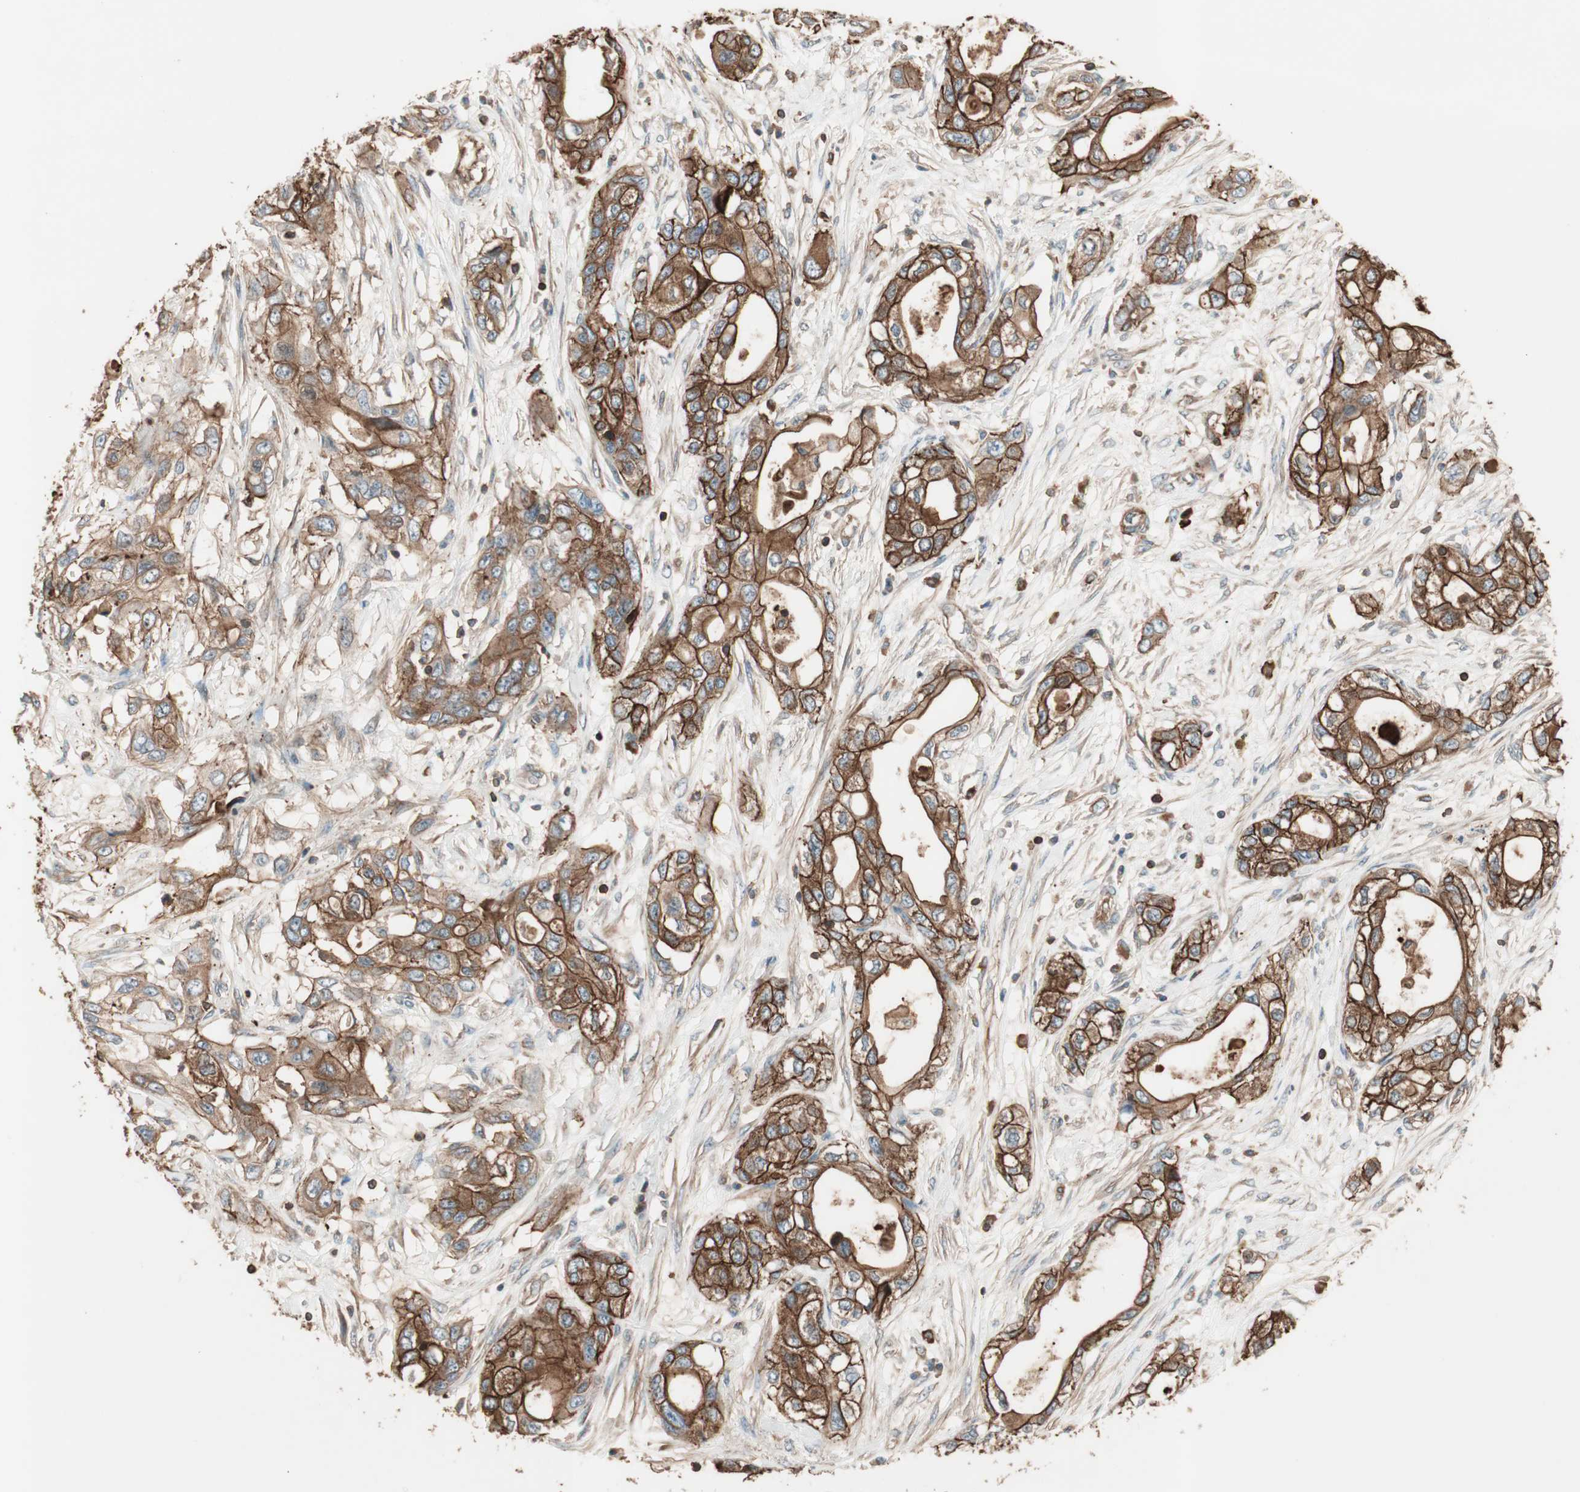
{"staining": {"intensity": "strong", "quantity": ">75%", "location": "cytoplasmic/membranous"}, "tissue": "pancreatic cancer", "cell_type": "Tumor cells", "image_type": "cancer", "snomed": [{"axis": "morphology", "description": "Adenocarcinoma, NOS"}, {"axis": "topography", "description": "Pancreas"}], "caption": "A high-resolution image shows immunohistochemistry (IHC) staining of pancreatic adenocarcinoma, which shows strong cytoplasmic/membranous positivity in approximately >75% of tumor cells.", "gene": "TCP11L1", "patient": {"sex": "female", "age": 70}}